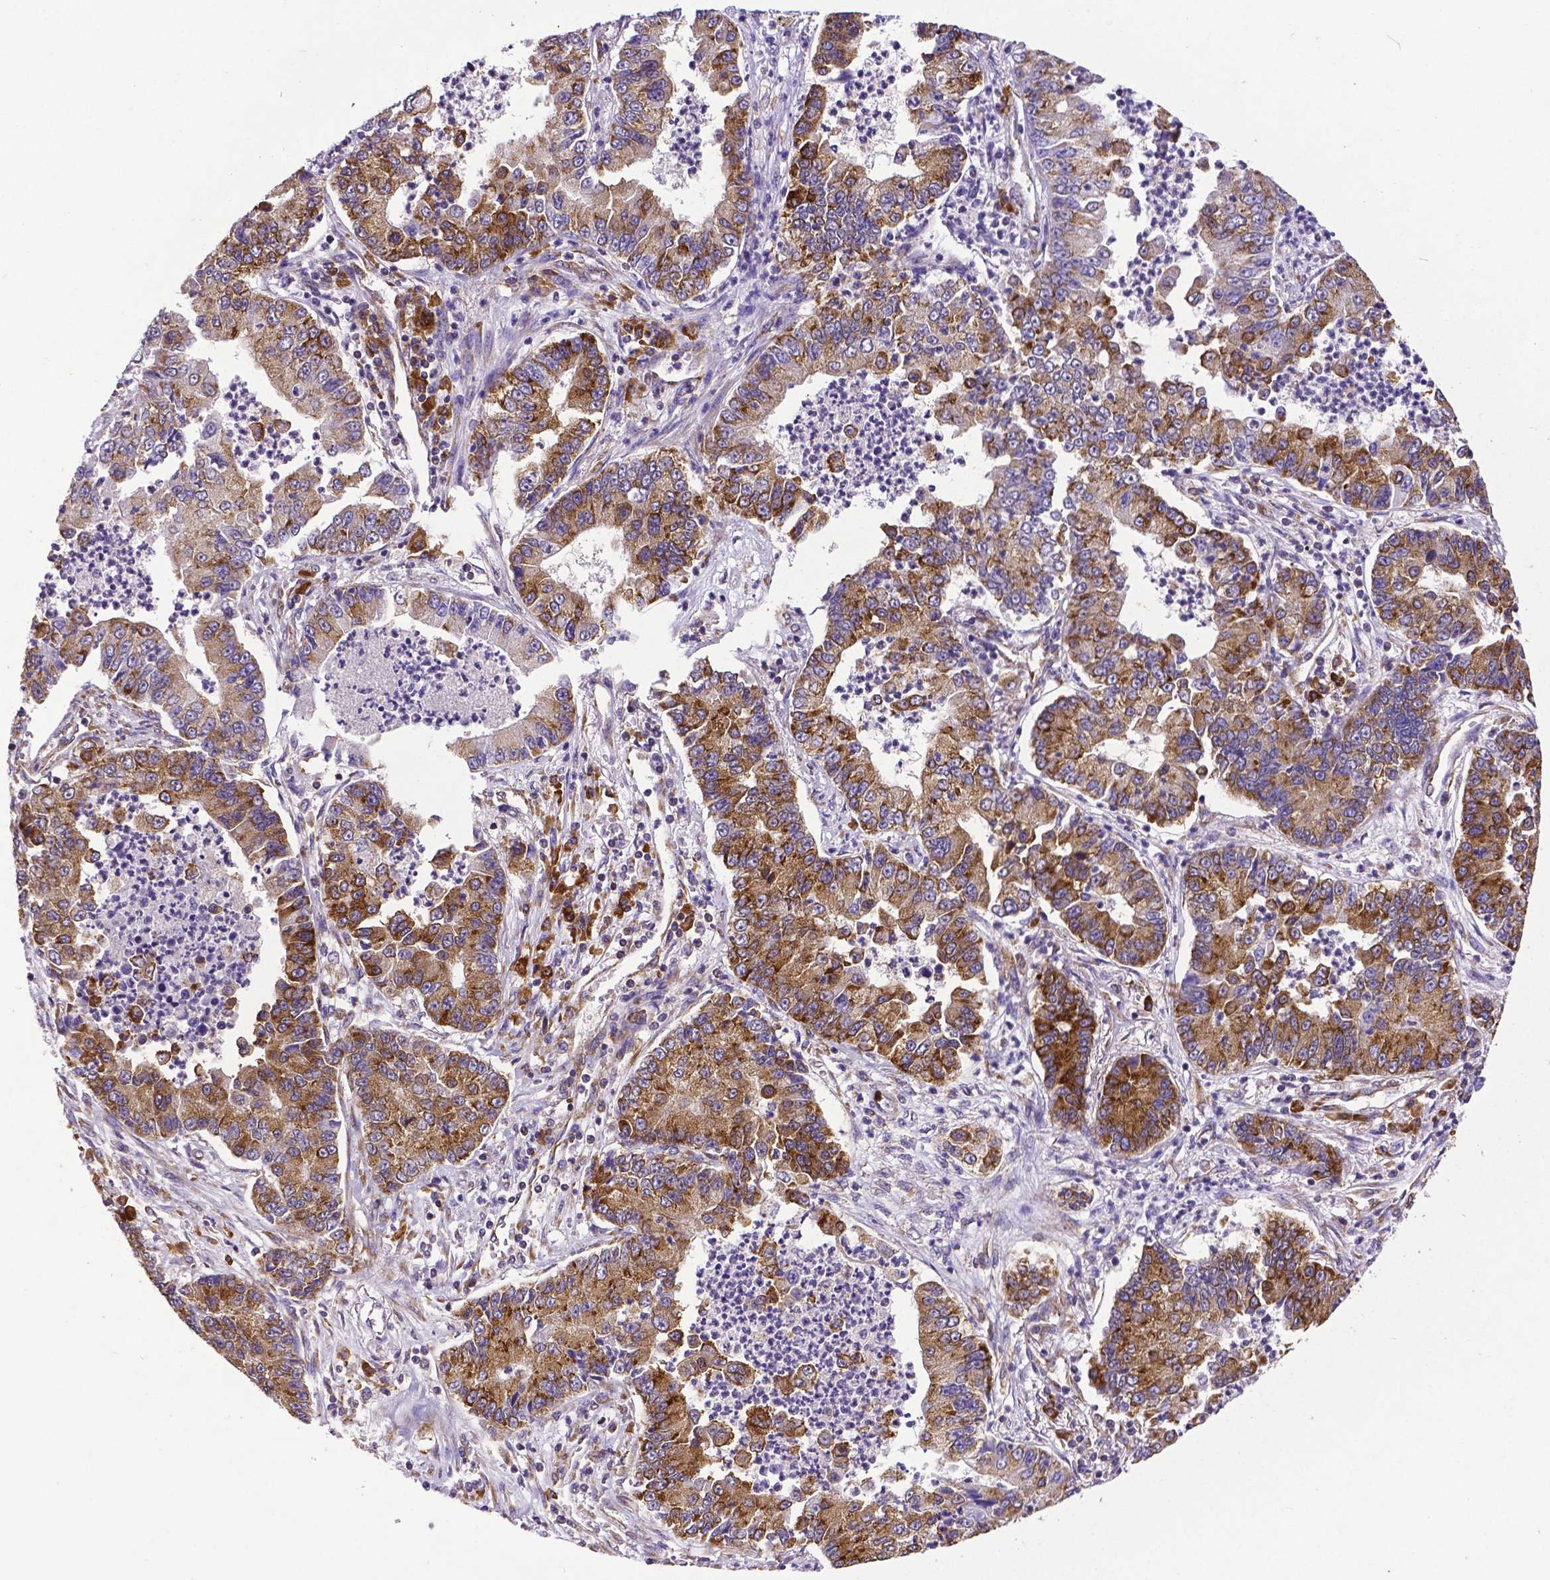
{"staining": {"intensity": "strong", "quantity": ">75%", "location": "cytoplasmic/membranous"}, "tissue": "lung cancer", "cell_type": "Tumor cells", "image_type": "cancer", "snomed": [{"axis": "morphology", "description": "Adenocarcinoma, NOS"}, {"axis": "topography", "description": "Lung"}], "caption": "Human lung cancer stained for a protein (brown) demonstrates strong cytoplasmic/membranous positive staining in approximately >75% of tumor cells.", "gene": "MTDH", "patient": {"sex": "female", "age": 57}}